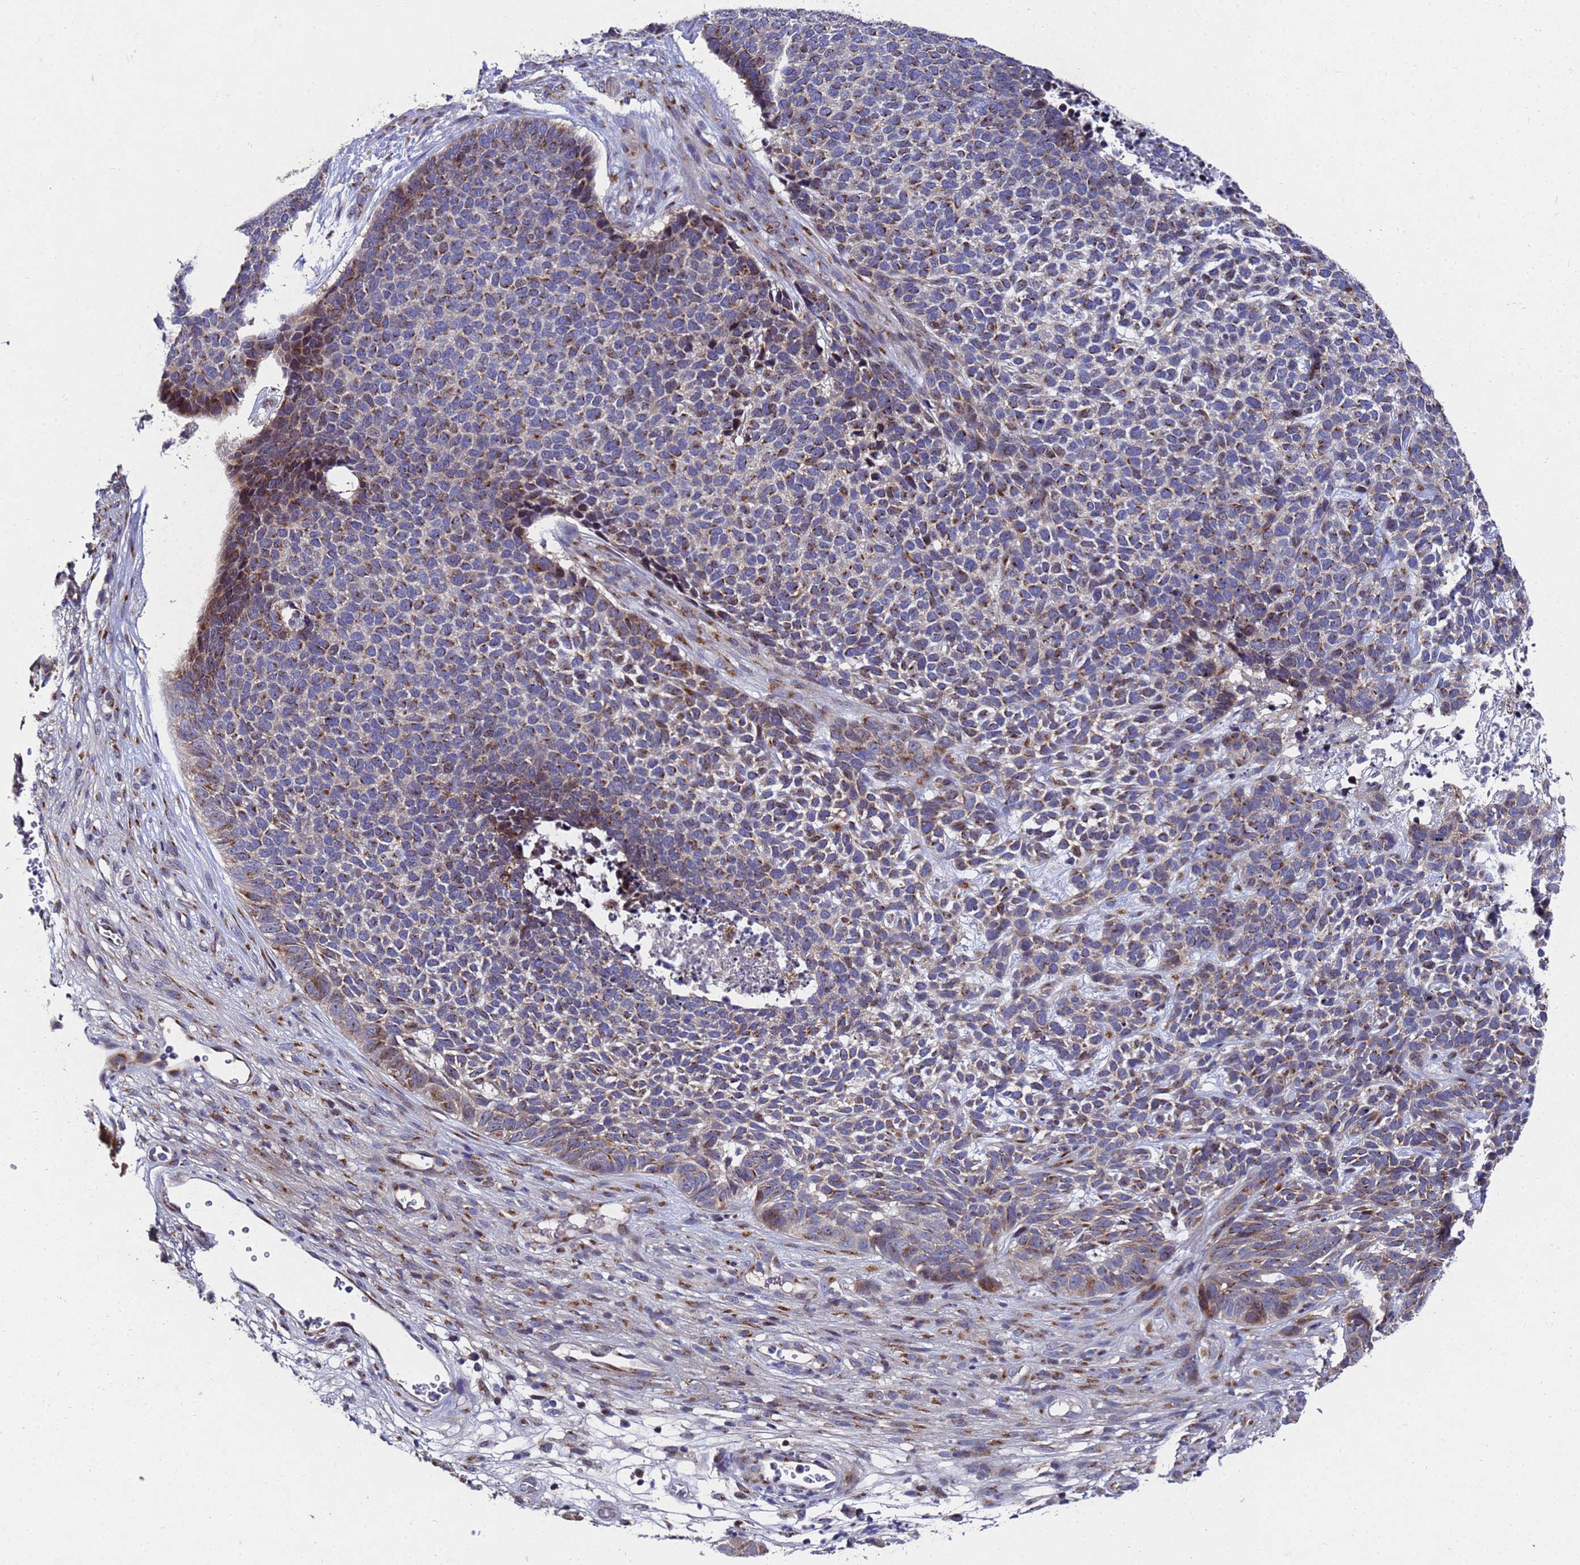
{"staining": {"intensity": "moderate", "quantity": ">75%", "location": "cytoplasmic/membranous"}, "tissue": "skin cancer", "cell_type": "Tumor cells", "image_type": "cancer", "snomed": [{"axis": "morphology", "description": "Basal cell carcinoma"}, {"axis": "topography", "description": "Skin"}], "caption": "Human basal cell carcinoma (skin) stained with a brown dye demonstrates moderate cytoplasmic/membranous positive staining in approximately >75% of tumor cells.", "gene": "NSUN6", "patient": {"sex": "female", "age": 84}}